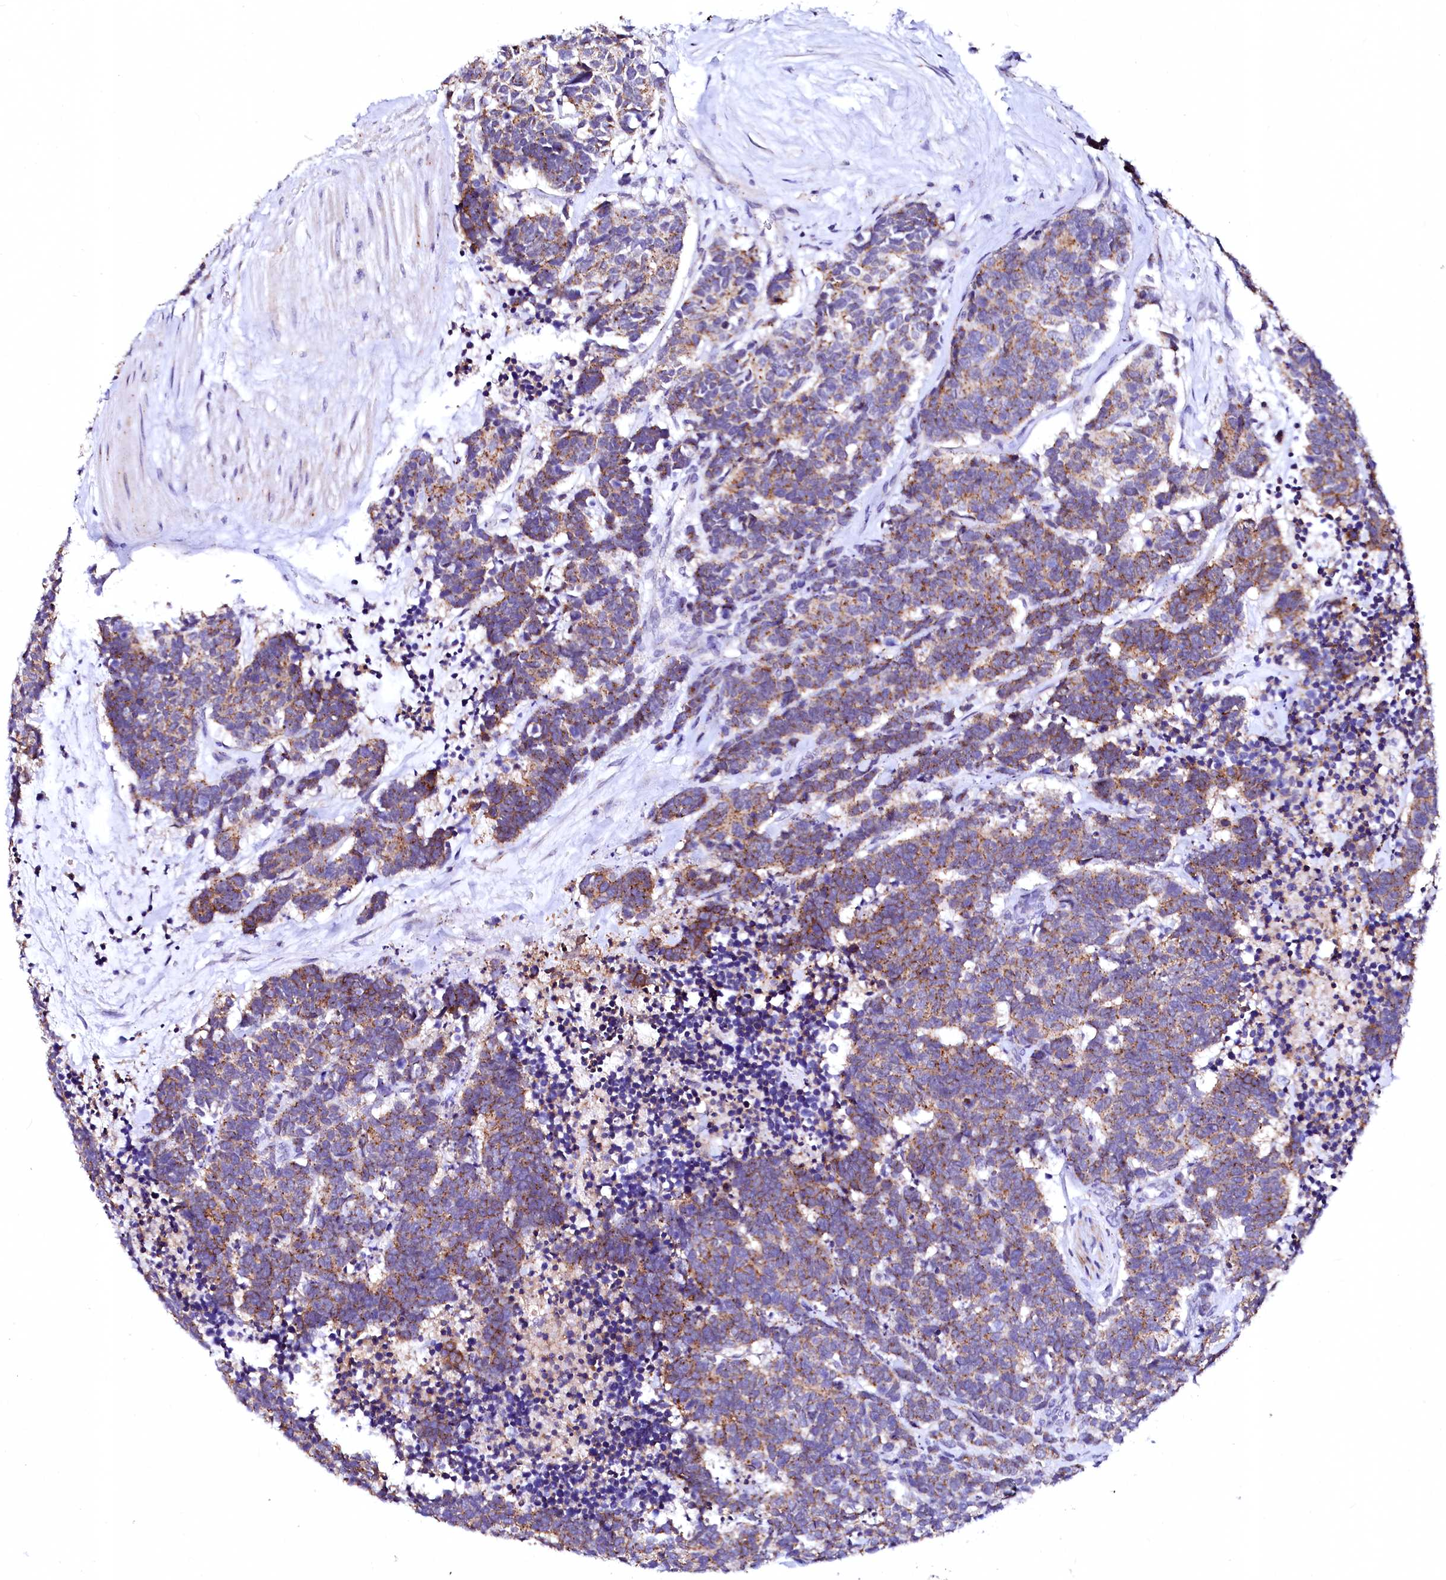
{"staining": {"intensity": "moderate", "quantity": "25%-75%", "location": "cytoplasmic/membranous"}, "tissue": "carcinoid", "cell_type": "Tumor cells", "image_type": "cancer", "snomed": [{"axis": "morphology", "description": "Carcinoma, NOS"}, {"axis": "morphology", "description": "Carcinoid, malignant, NOS"}, {"axis": "topography", "description": "Urinary bladder"}], "caption": "A photomicrograph of carcinoid stained for a protein reveals moderate cytoplasmic/membranous brown staining in tumor cells.", "gene": "NALF1", "patient": {"sex": "male", "age": 57}}